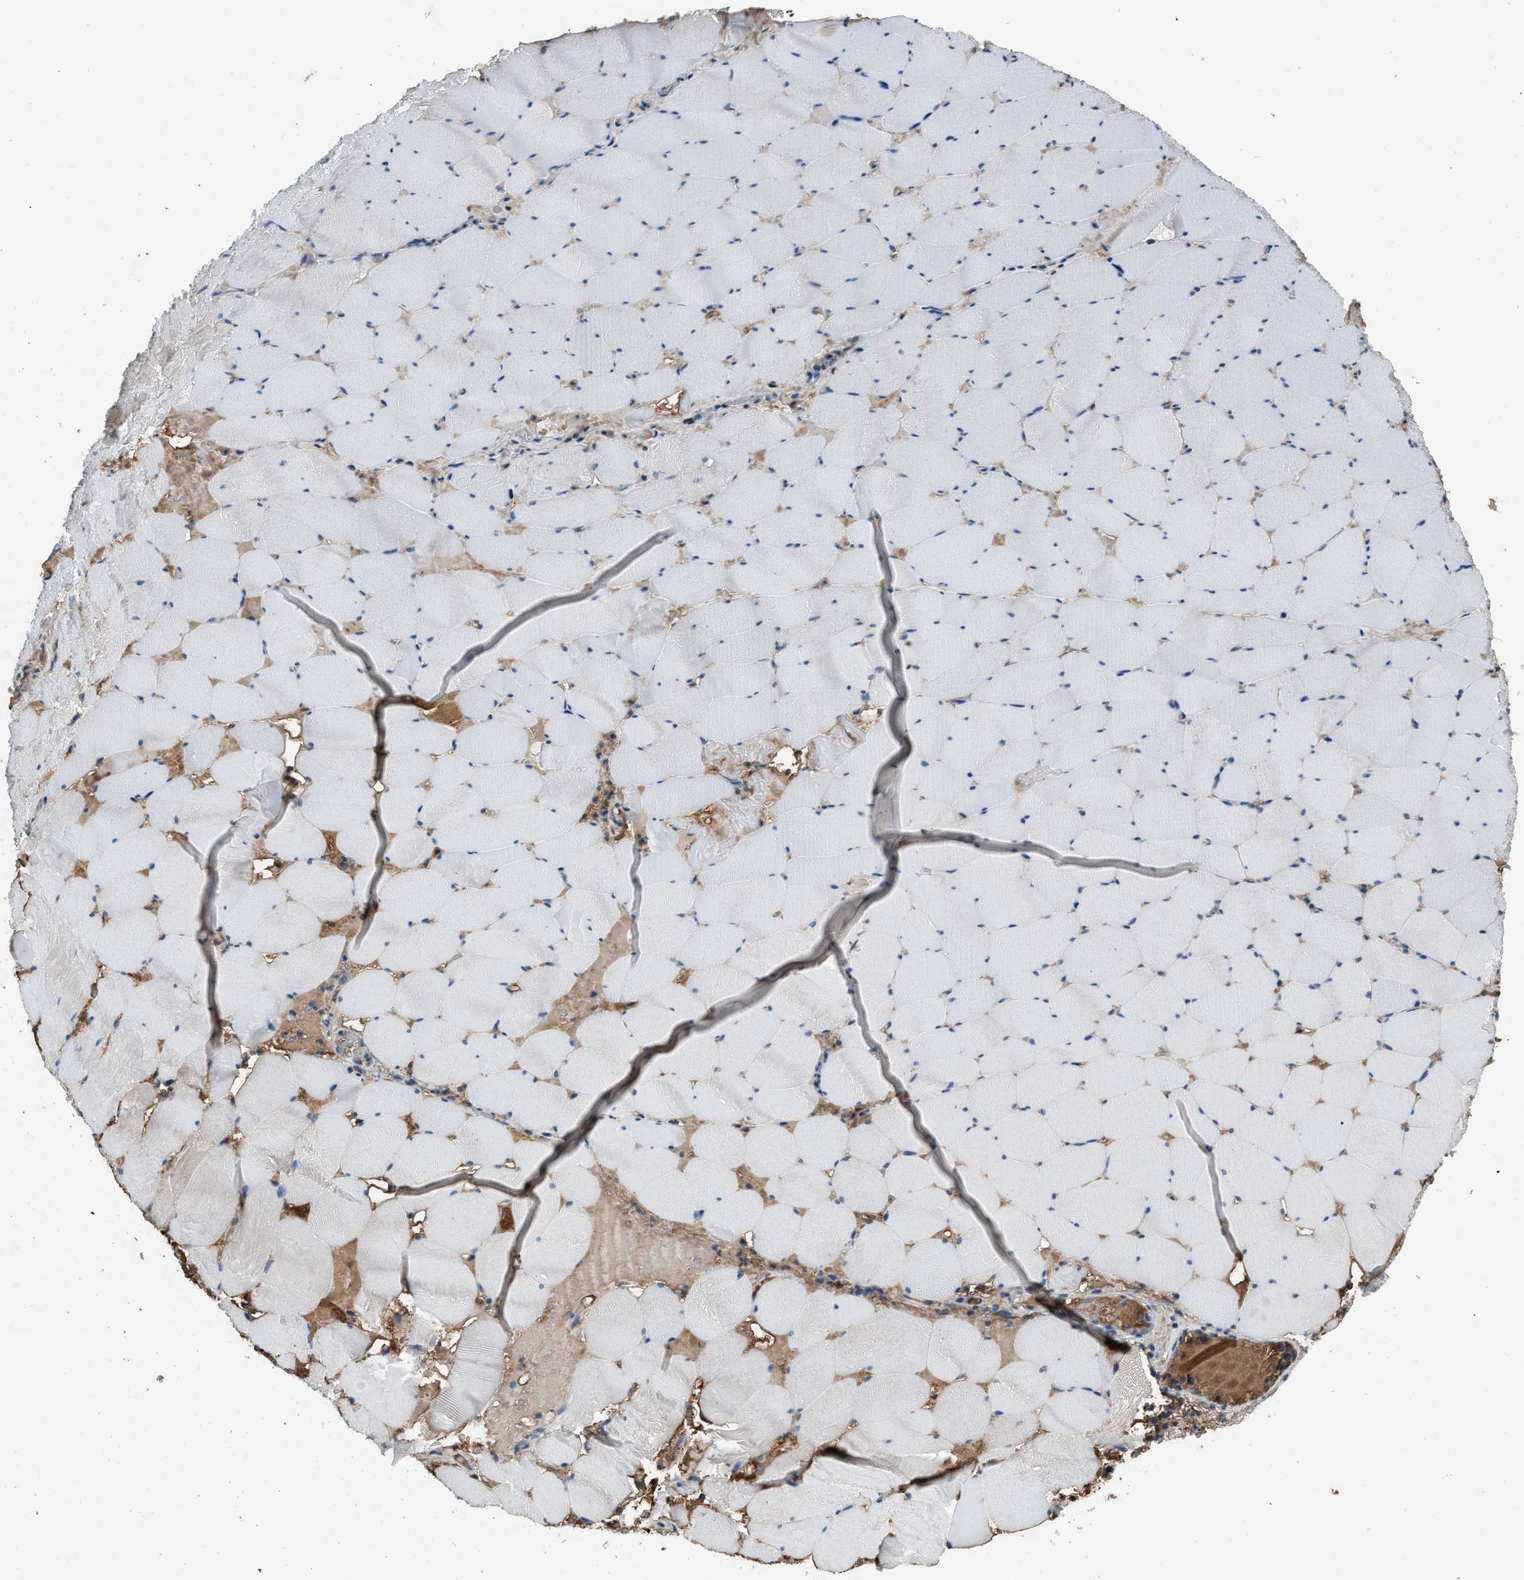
{"staining": {"intensity": "weak", "quantity": "<25%", "location": "cytoplasmic/membranous"}, "tissue": "skeletal muscle", "cell_type": "Myocytes", "image_type": "normal", "snomed": [{"axis": "morphology", "description": "Normal tissue, NOS"}, {"axis": "topography", "description": "Skeletal muscle"}], "caption": "This is an IHC histopathology image of benign skeletal muscle. There is no expression in myocytes.", "gene": "STC1", "patient": {"sex": "male", "age": 62}}